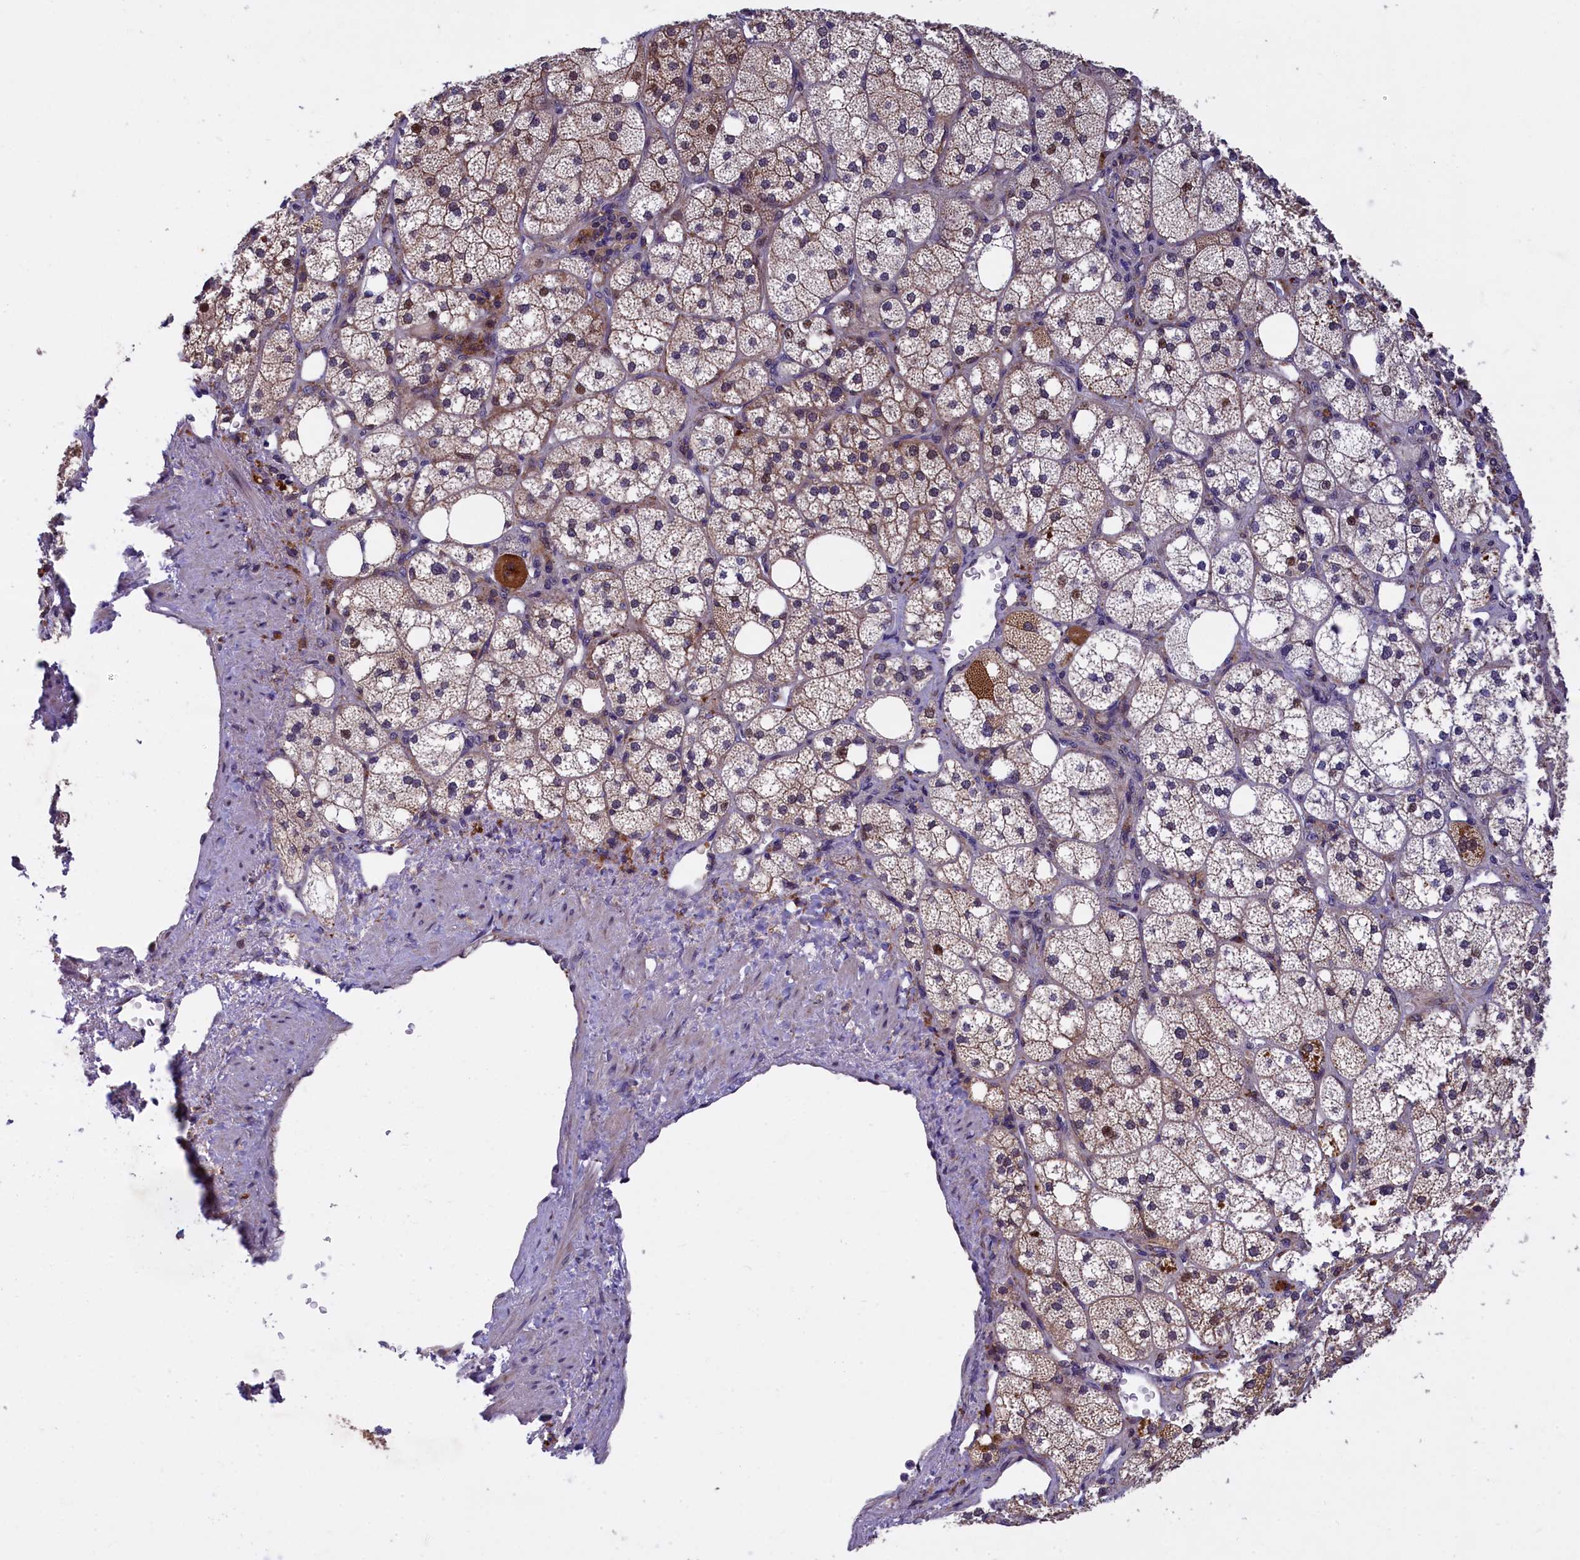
{"staining": {"intensity": "strong", "quantity": "25%-75%", "location": "cytoplasmic/membranous"}, "tissue": "adrenal gland", "cell_type": "Glandular cells", "image_type": "normal", "snomed": [{"axis": "morphology", "description": "Normal tissue, NOS"}, {"axis": "topography", "description": "Adrenal gland"}], "caption": "This is a histology image of immunohistochemistry (IHC) staining of unremarkable adrenal gland, which shows strong staining in the cytoplasmic/membranous of glandular cells.", "gene": "NAIP", "patient": {"sex": "male", "age": 61}}